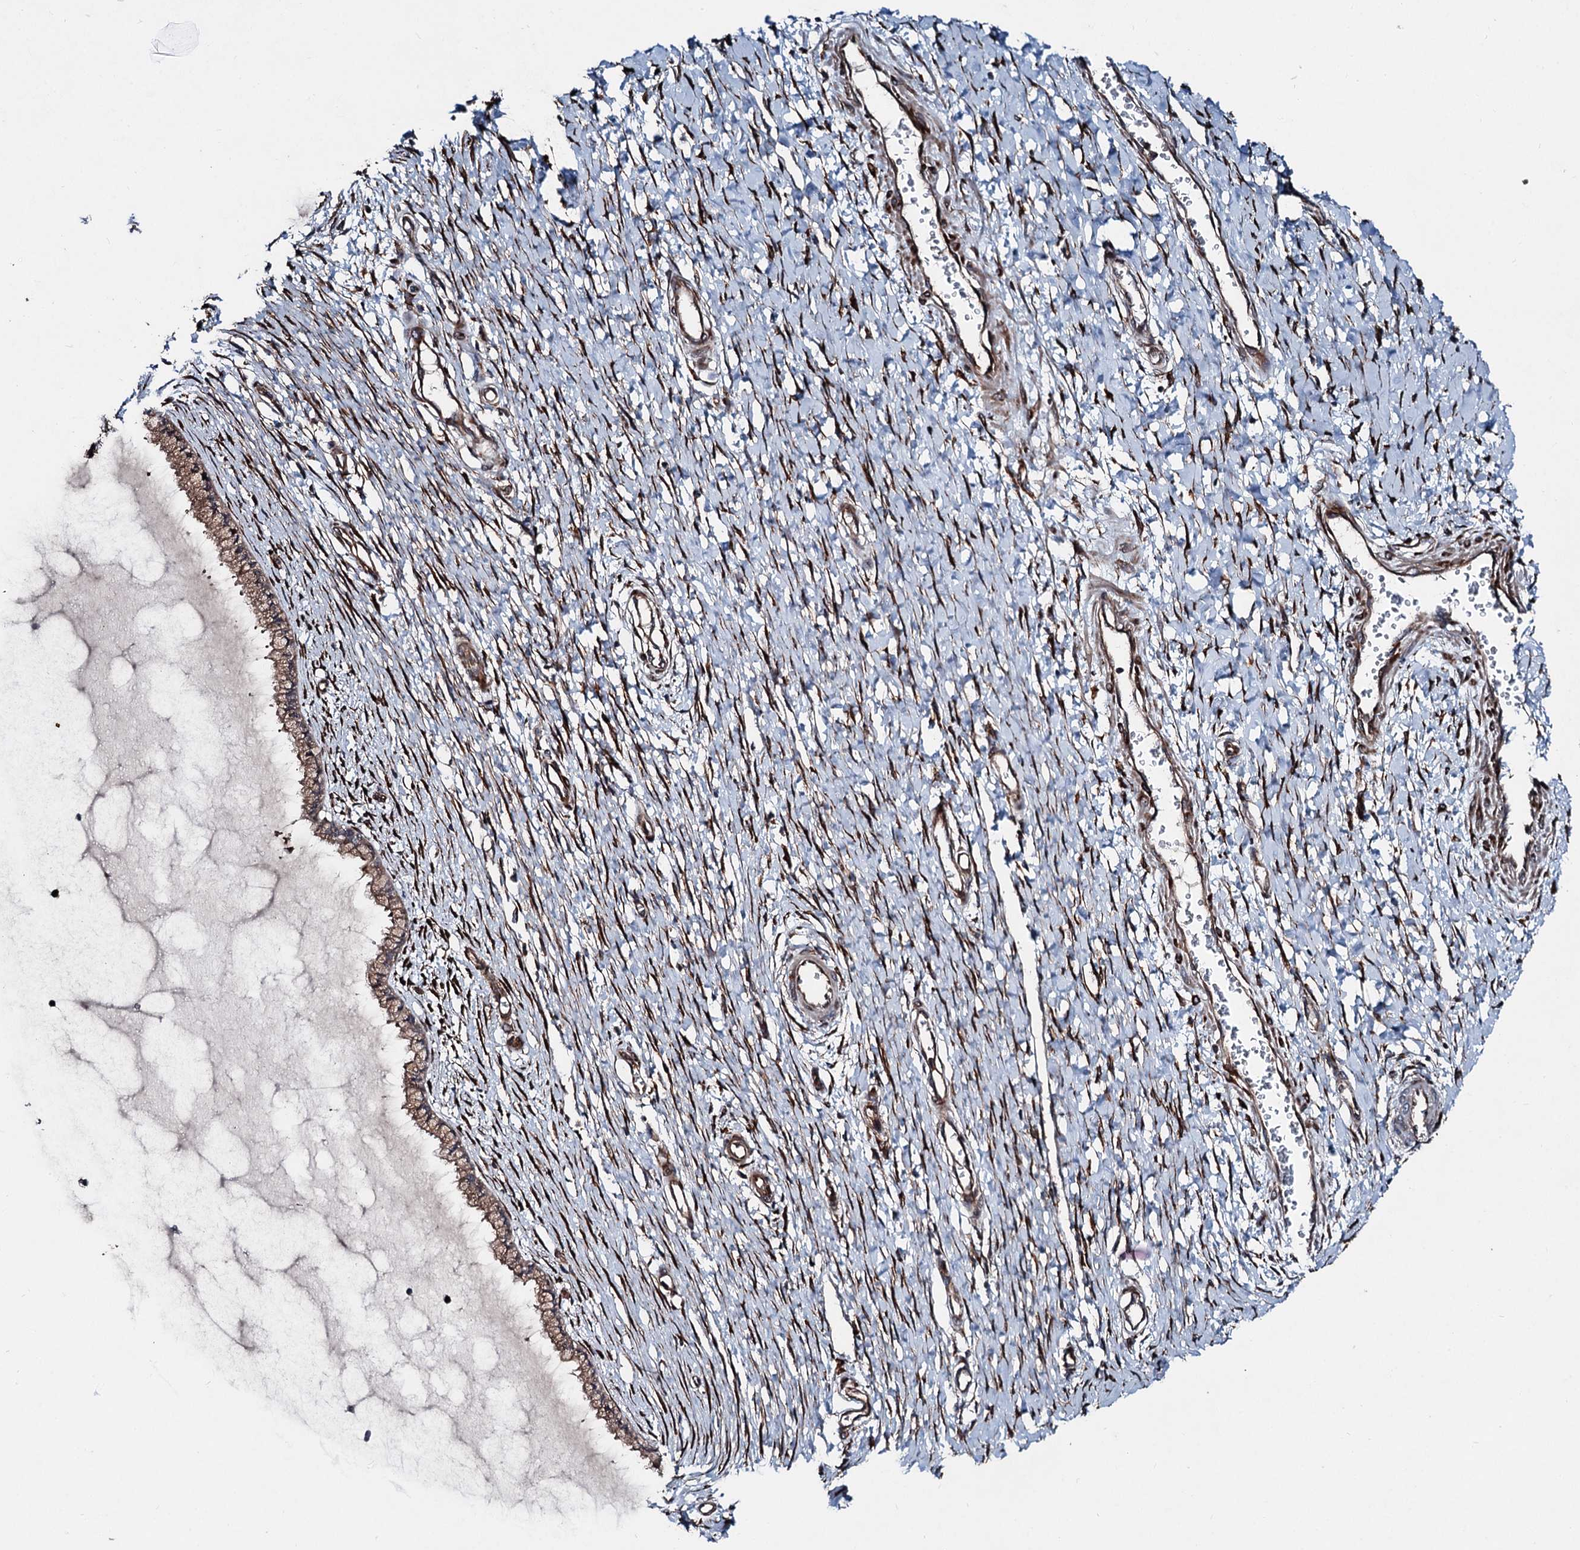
{"staining": {"intensity": "moderate", "quantity": ">75%", "location": "cytoplasmic/membranous"}, "tissue": "cervix", "cell_type": "Glandular cells", "image_type": "normal", "snomed": [{"axis": "morphology", "description": "Normal tissue, NOS"}, {"axis": "topography", "description": "Cervix"}], "caption": "Cervix stained with DAB immunohistochemistry (IHC) reveals medium levels of moderate cytoplasmic/membranous staining in about >75% of glandular cells. (DAB IHC, brown staining for protein, blue staining for nuclei).", "gene": "DDIAS", "patient": {"sex": "female", "age": 55}}